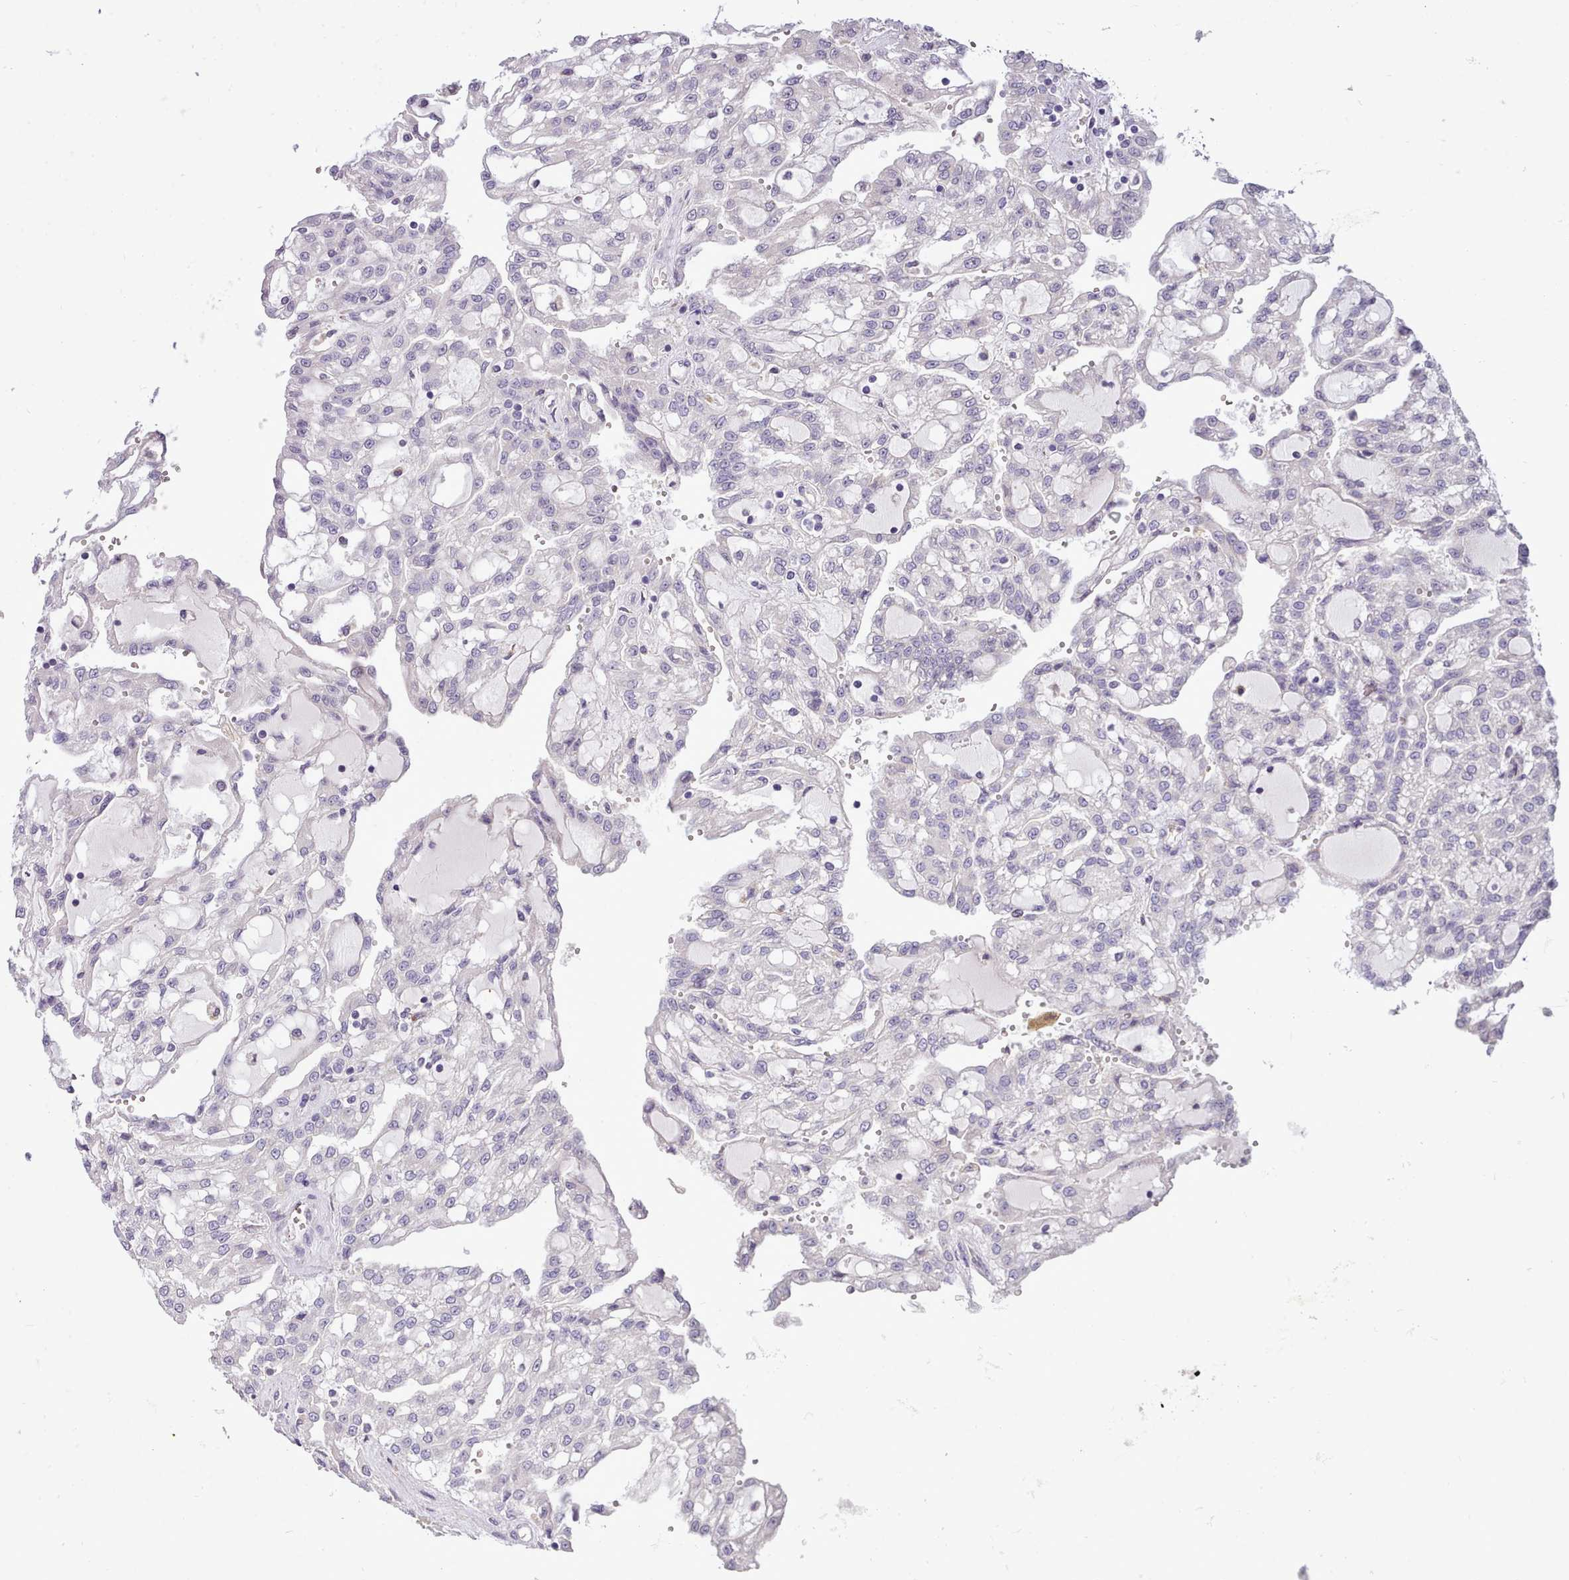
{"staining": {"intensity": "negative", "quantity": "none", "location": "none"}, "tissue": "renal cancer", "cell_type": "Tumor cells", "image_type": "cancer", "snomed": [{"axis": "morphology", "description": "Adenocarcinoma, NOS"}, {"axis": "topography", "description": "Kidney"}], "caption": "Immunohistochemistry (IHC) of human renal cancer (adenocarcinoma) shows no expression in tumor cells.", "gene": "FAM83E", "patient": {"sex": "male", "age": 63}}